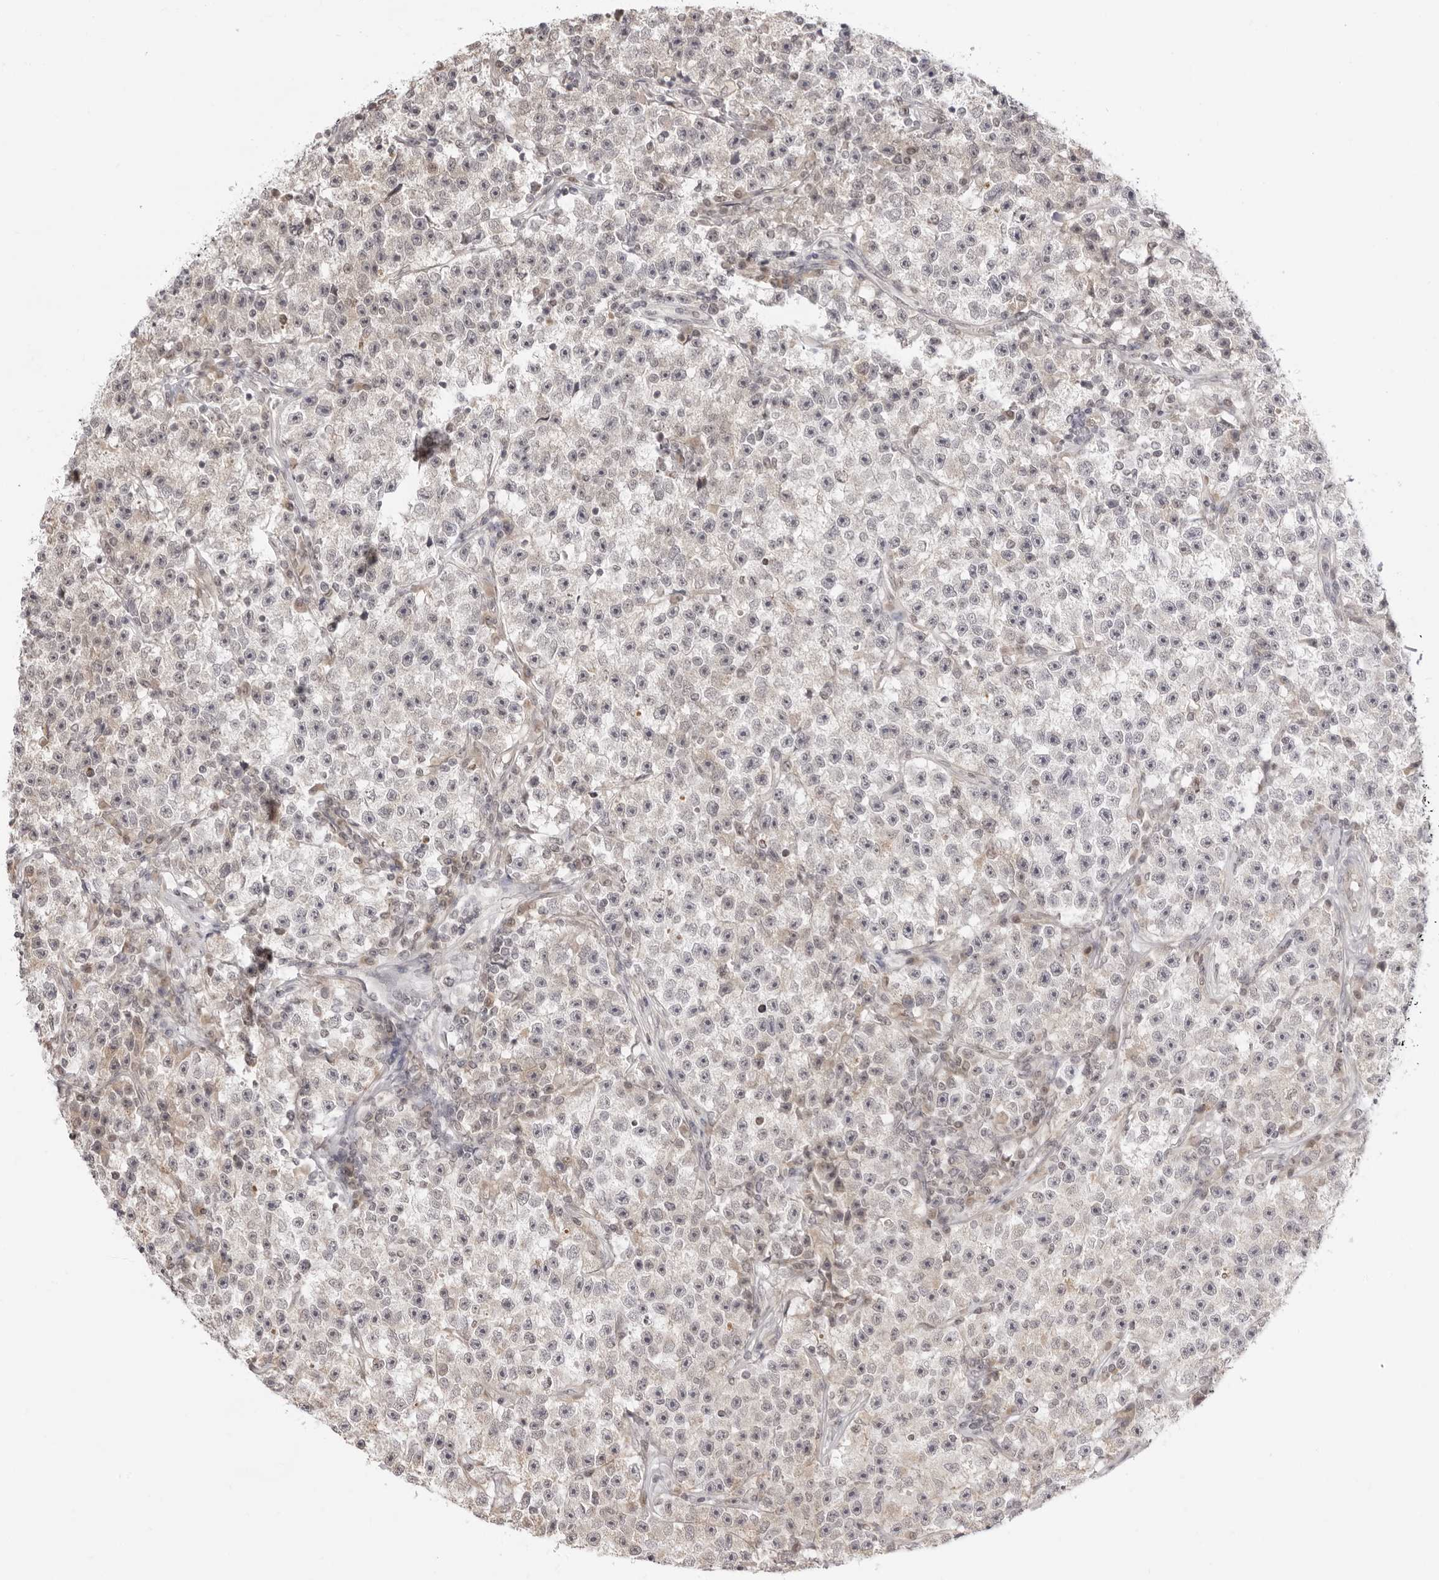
{"staining": {"intensity": "negative", "quantity": "none", "location": "none"}, "tissue": "testis cancer", "cell_type": "Tumor cells", "image_type": "cancer", "snomed": [{"axis": "morphology", "description": "Seminoma, NOS"}, {"axis": "topography", "description": "Testis"}], "caption": "Immunohistochemistry micrograph of neoplastic tissue: human testis cancer (seminoma) stained with DAB (3,3'-diaminobenzidine) displays no significant protein expression in tumor cells. (DAB immunohistochemistry visualized using brightfield microscopy, high magnification).", "gene": "FDPS", "patient": {"sex": "male", "age": 22}}